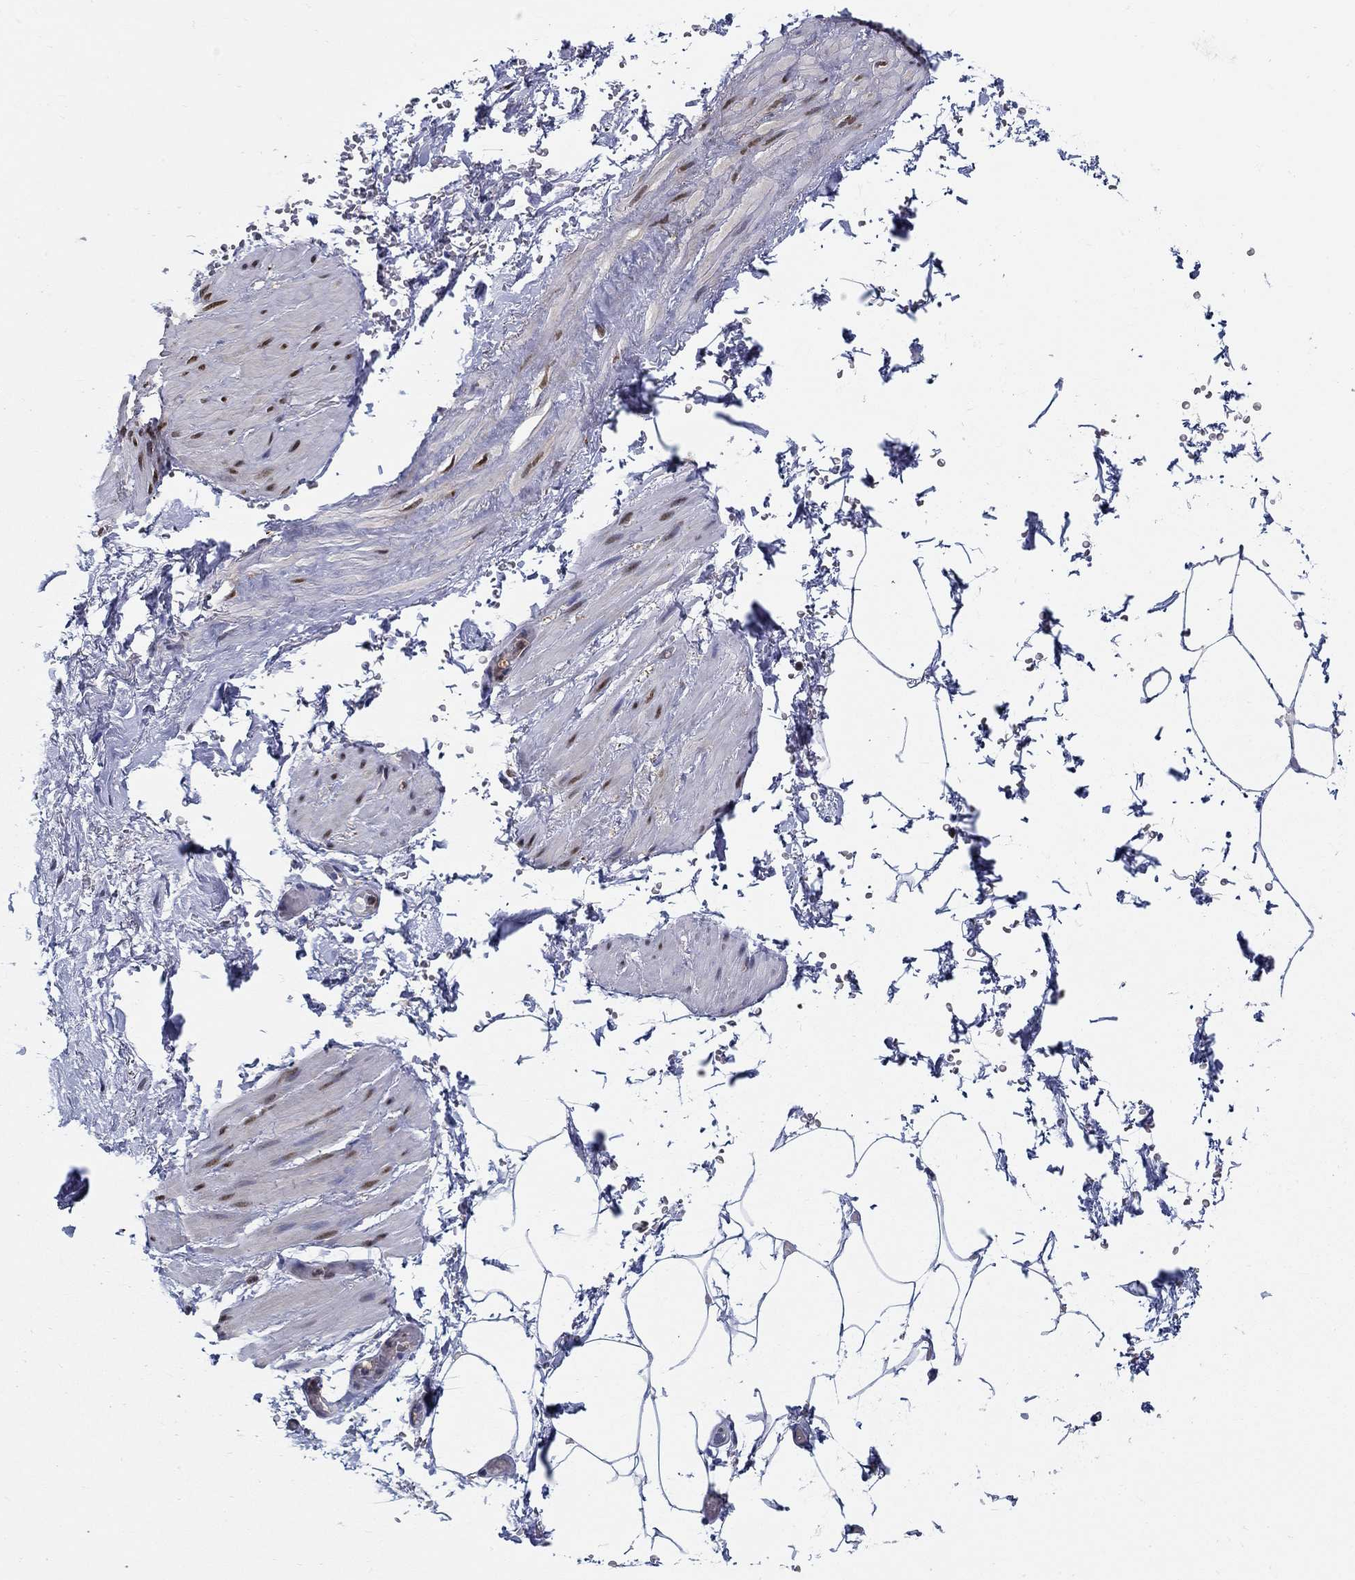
{"staining": {"intensity": "strong", "quantity": ">75%", "location": "nuclear"}, "tissue": "soft tissue", "cell_type": "Chondrocytes", "image_type": "normal", "snomed": [{"axis": "morphology", "description": "Normal tissue, NOS"}, {"axis": "topography", "description": "Soft tissue"}, {"axis": "topography", "description": "Adipose tissue"}, {"axis": "topography", "description": "Vascular tissue"}, {"axis": "topography", "description": "Peripheral nerve tissue"}], "caption": "A high amount of strong nuclear staining is present in approximately >75% of chondrocytes in benign soft tissue.", "gene": "ZNF594", "patient": {"sex": "male", "age": 68}}